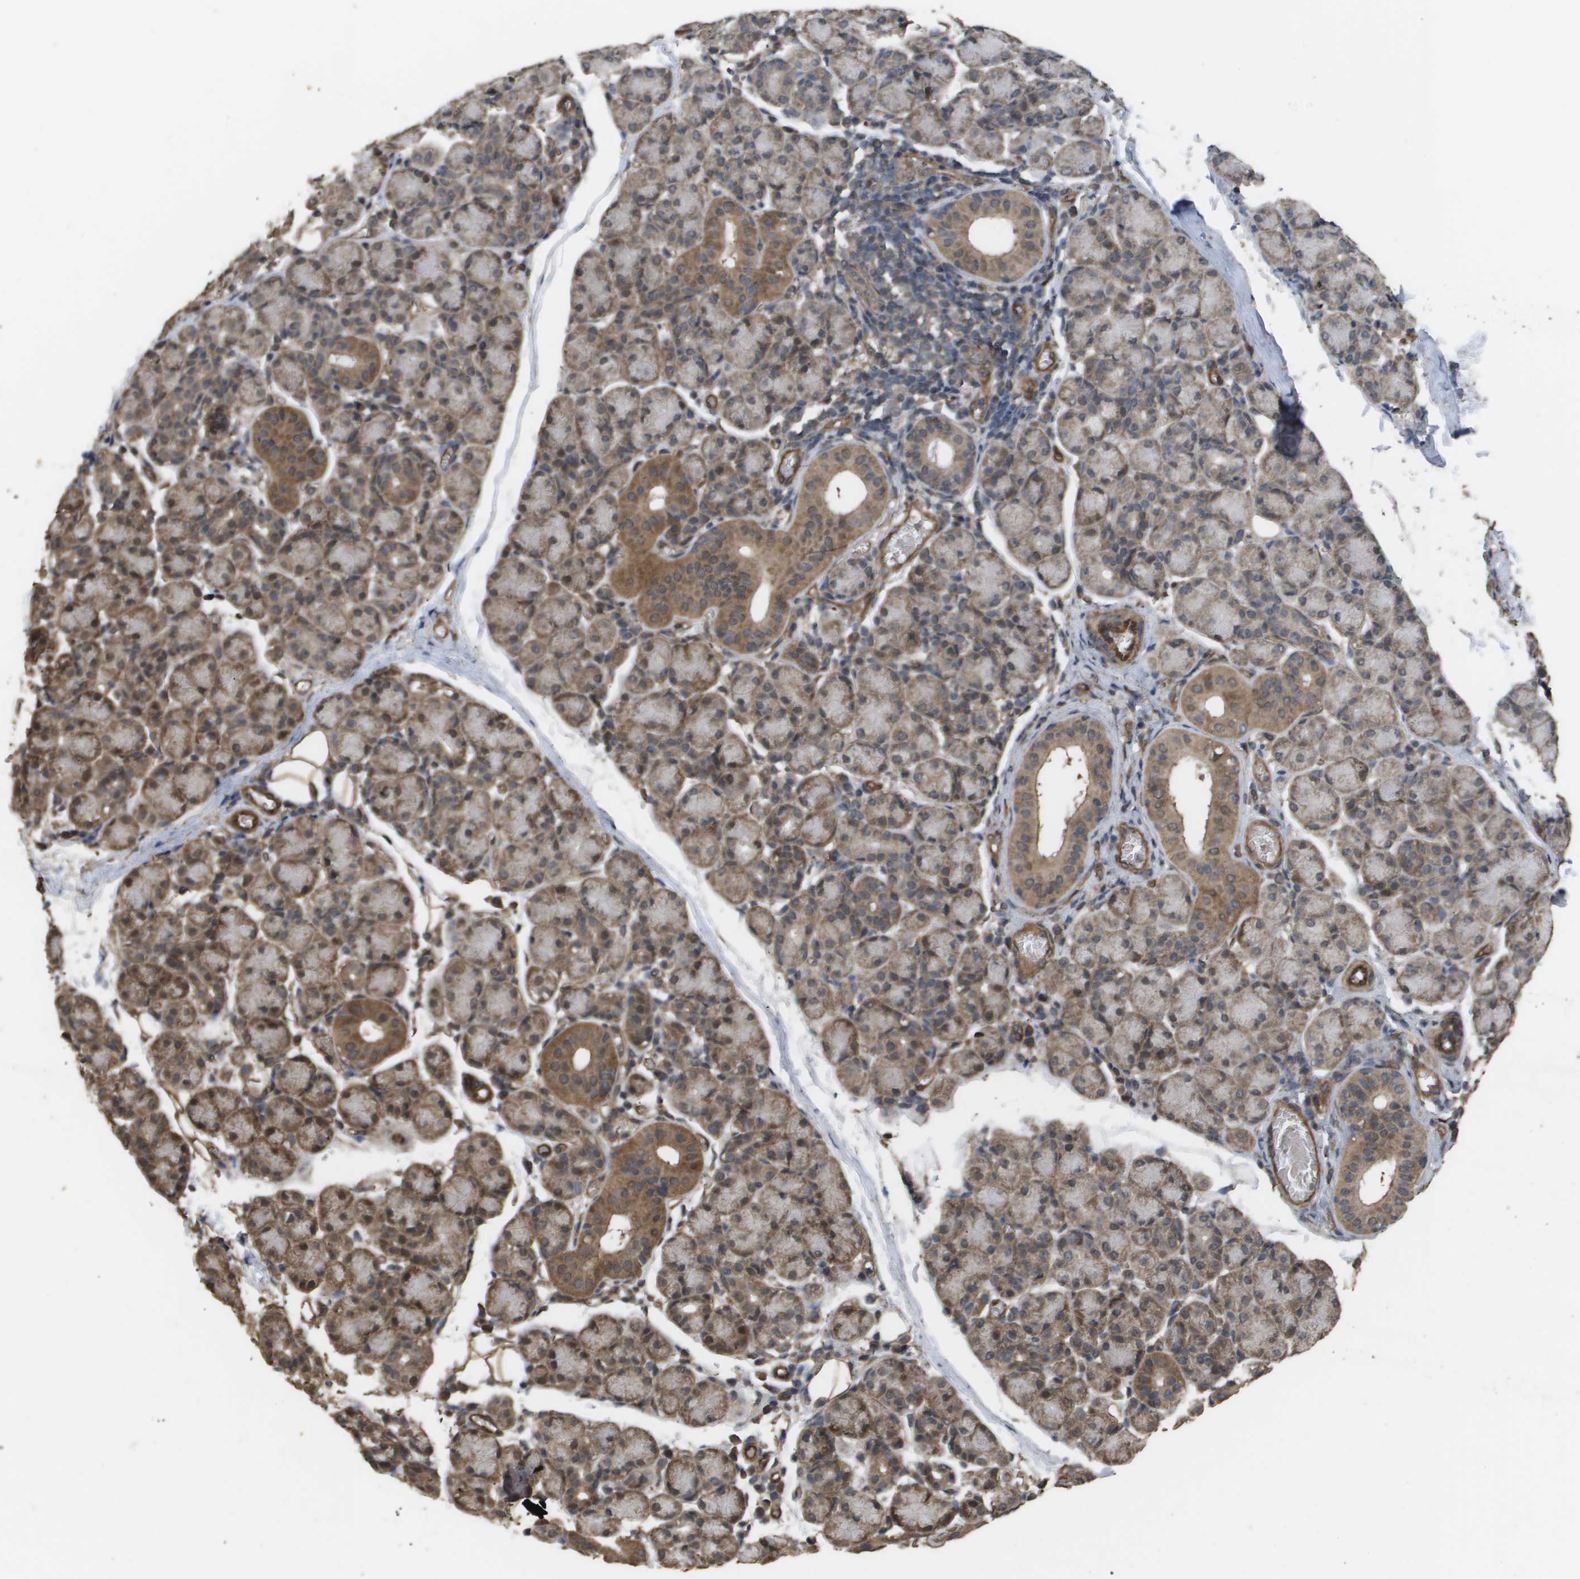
{"staining": {"intensity": "moderate", "quantity": ">75%", "location": "cytoplasmic/membranous"}, "tissue": "salivary gland", "cell_type": "Glandular cells", "image_type": "normal", "snomed": [{"axis": "morphology", "description": "Normal tissue, NOS"}, {"axis": "morphology", "description": "Inflammation, NOS"}, {"axis": "topography", "description": "Lymph node"}, {"axis": "topography", "description": "Salivary gland"}], "caption": "A histopathology image of human salivary gland stained for a protein demonstrates moderate cytoplasmic/membranous brown staining in glandular cells. The staining was performed using DAB to visualize the protein expression in brown, while the nuclei were stained in blue with hematoxylin (Magnification: 20x).", "gene": "CUL5", "patient": {"sex": "male", "age": 3}}